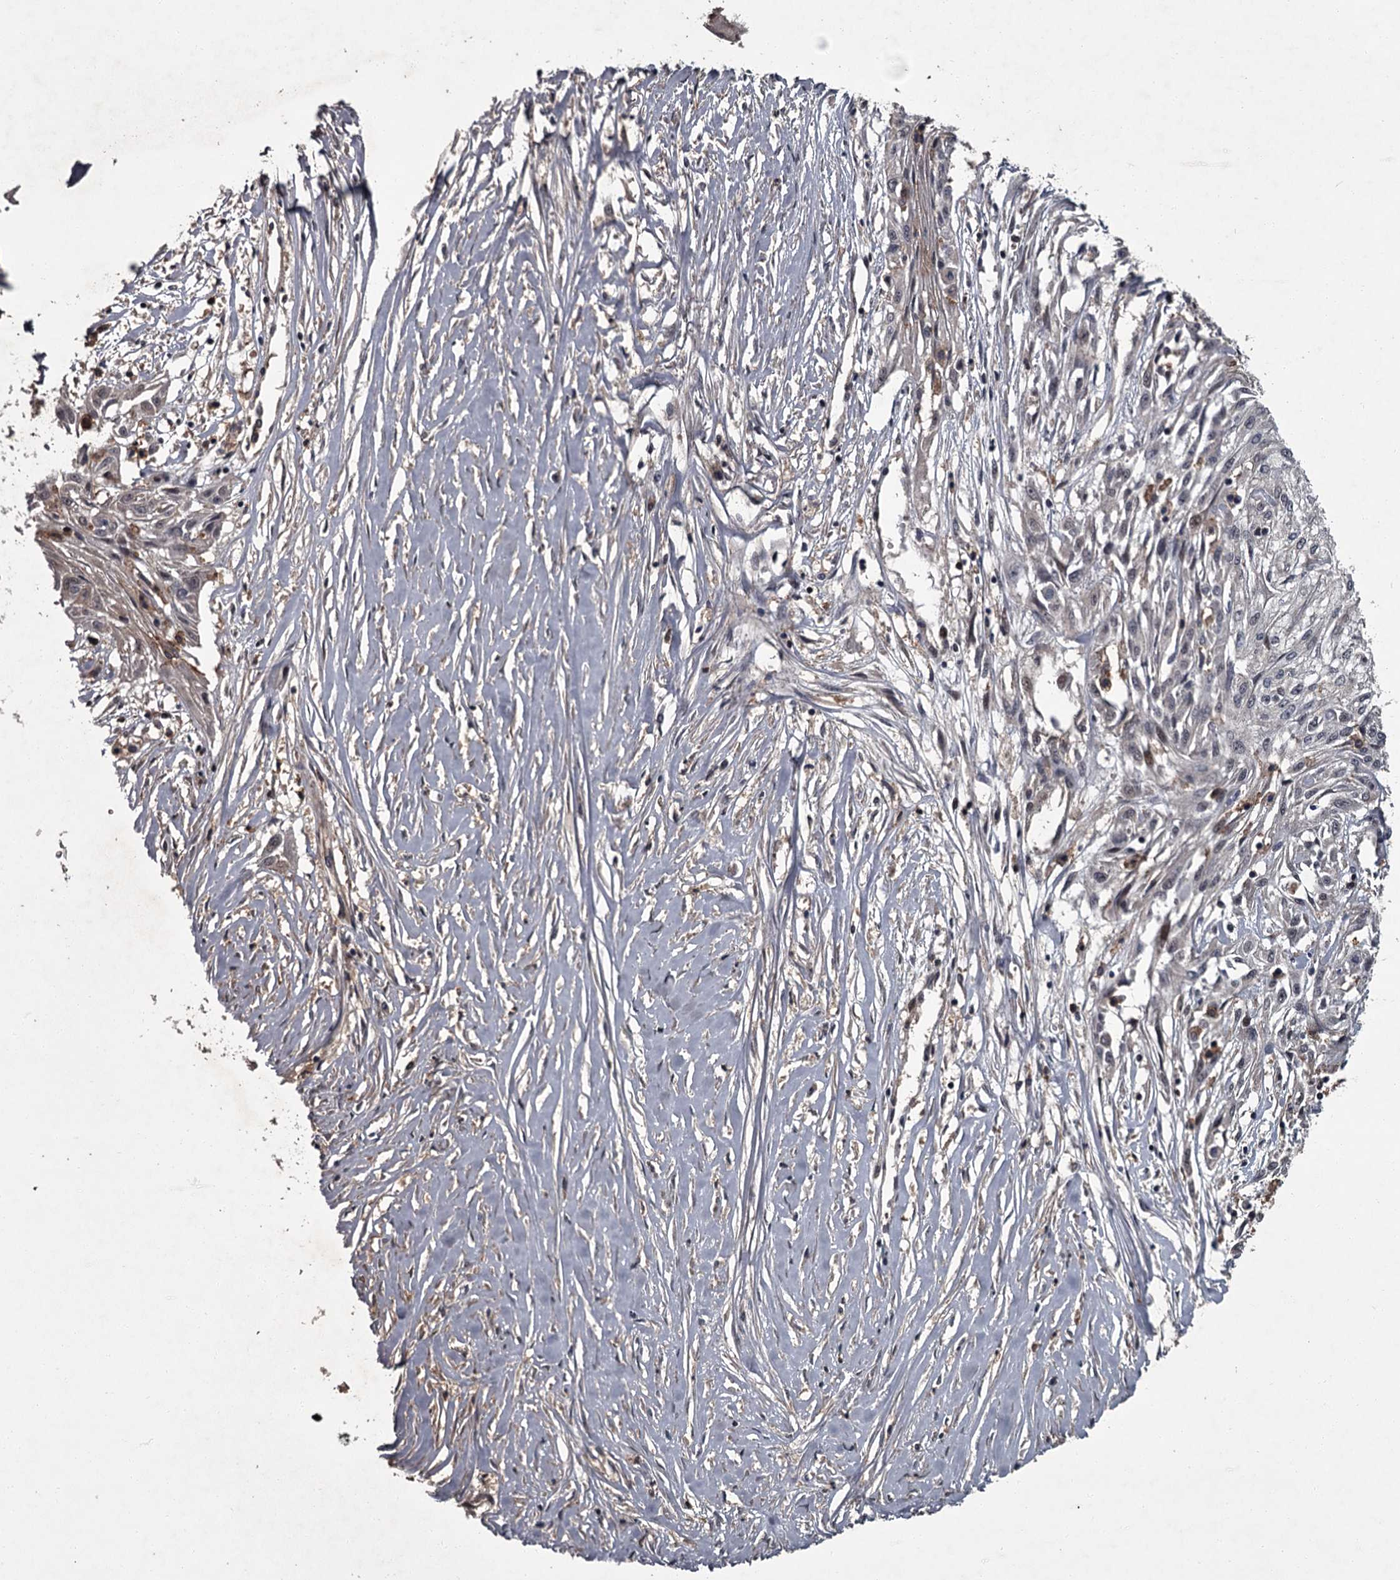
{"staining": {"intensity": "negative", "quantity": "none", "location": "none"}, "tissue": "skin cancer", "cell_type": "Tumor cells", "image_type": "cancer", "snomed": [{"axis": "morphology", "description": "Squamous cell carcinoma, NOS"}, {"axis": "morphology", "description": "Squamous cell carcinoma, metastatic, NOS"}, {"axis": "topography", "description": "Skin"}, {"axis": "topography", "description": "Lymph node"}], "caption": "Histopathology image shows no protein staining in tumor cells of skin cancer (metastatic squamous cell carcinoma) tissue.", "gene": "FLVCR2", "patient": {"sex": "male", "age": 75}}